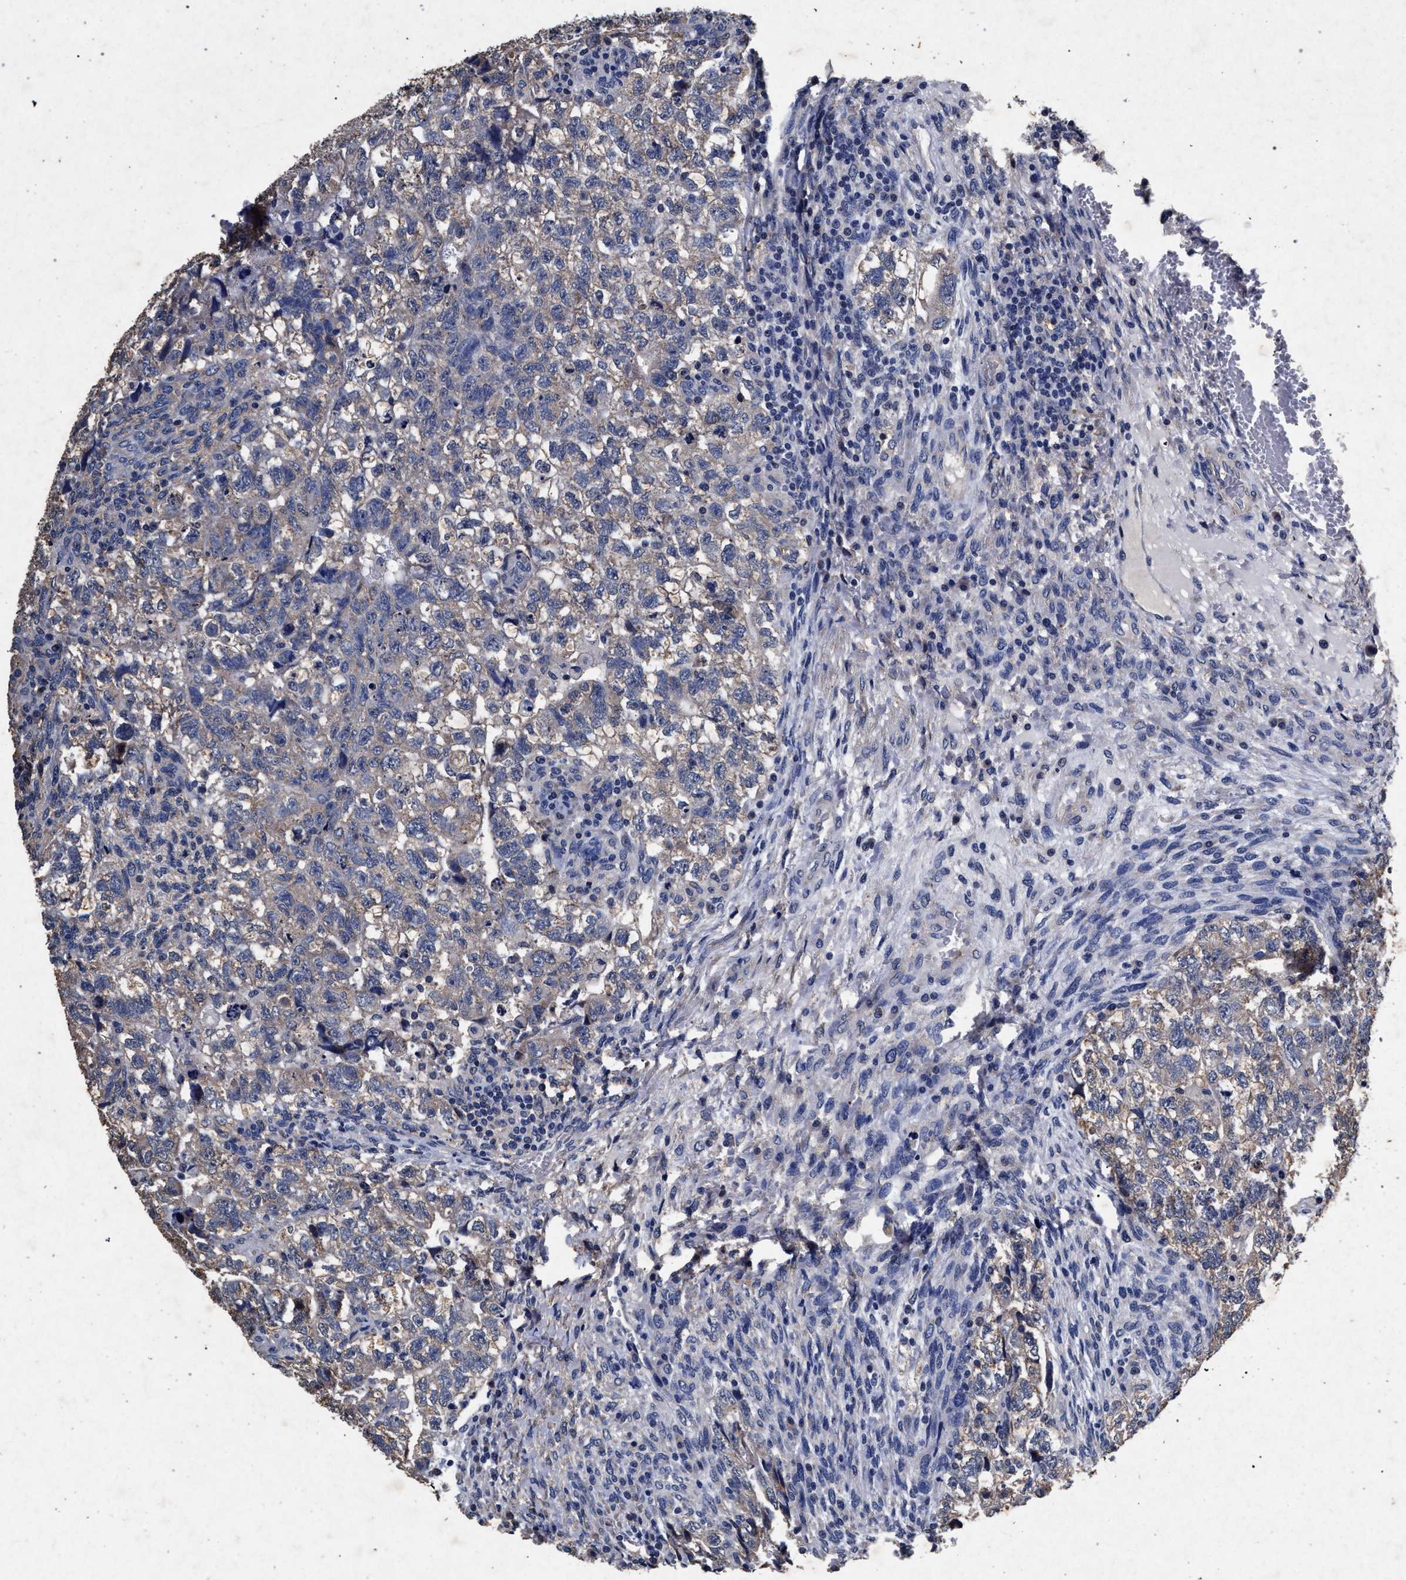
{"staining": {"intensity": "weak", "quantity": "<25%", "location": "cytoplasmic/membranous"}, "tissue": "testis cancer", "cell_type": "Tumor cells", "image_type": "cancer", "snomed": [{"axis": "morphology", "description": "Carcinoma, Embryonal, NOS"}, {"axis": "topography", "description": "Testis"}], "caption": "An image of testis cancer stained for a protein shows no brown staining in tumor cells. Nuclei are stained in blue.", "gene": "ATP1A2", "patient": {"sex": "male", "age": 36}}